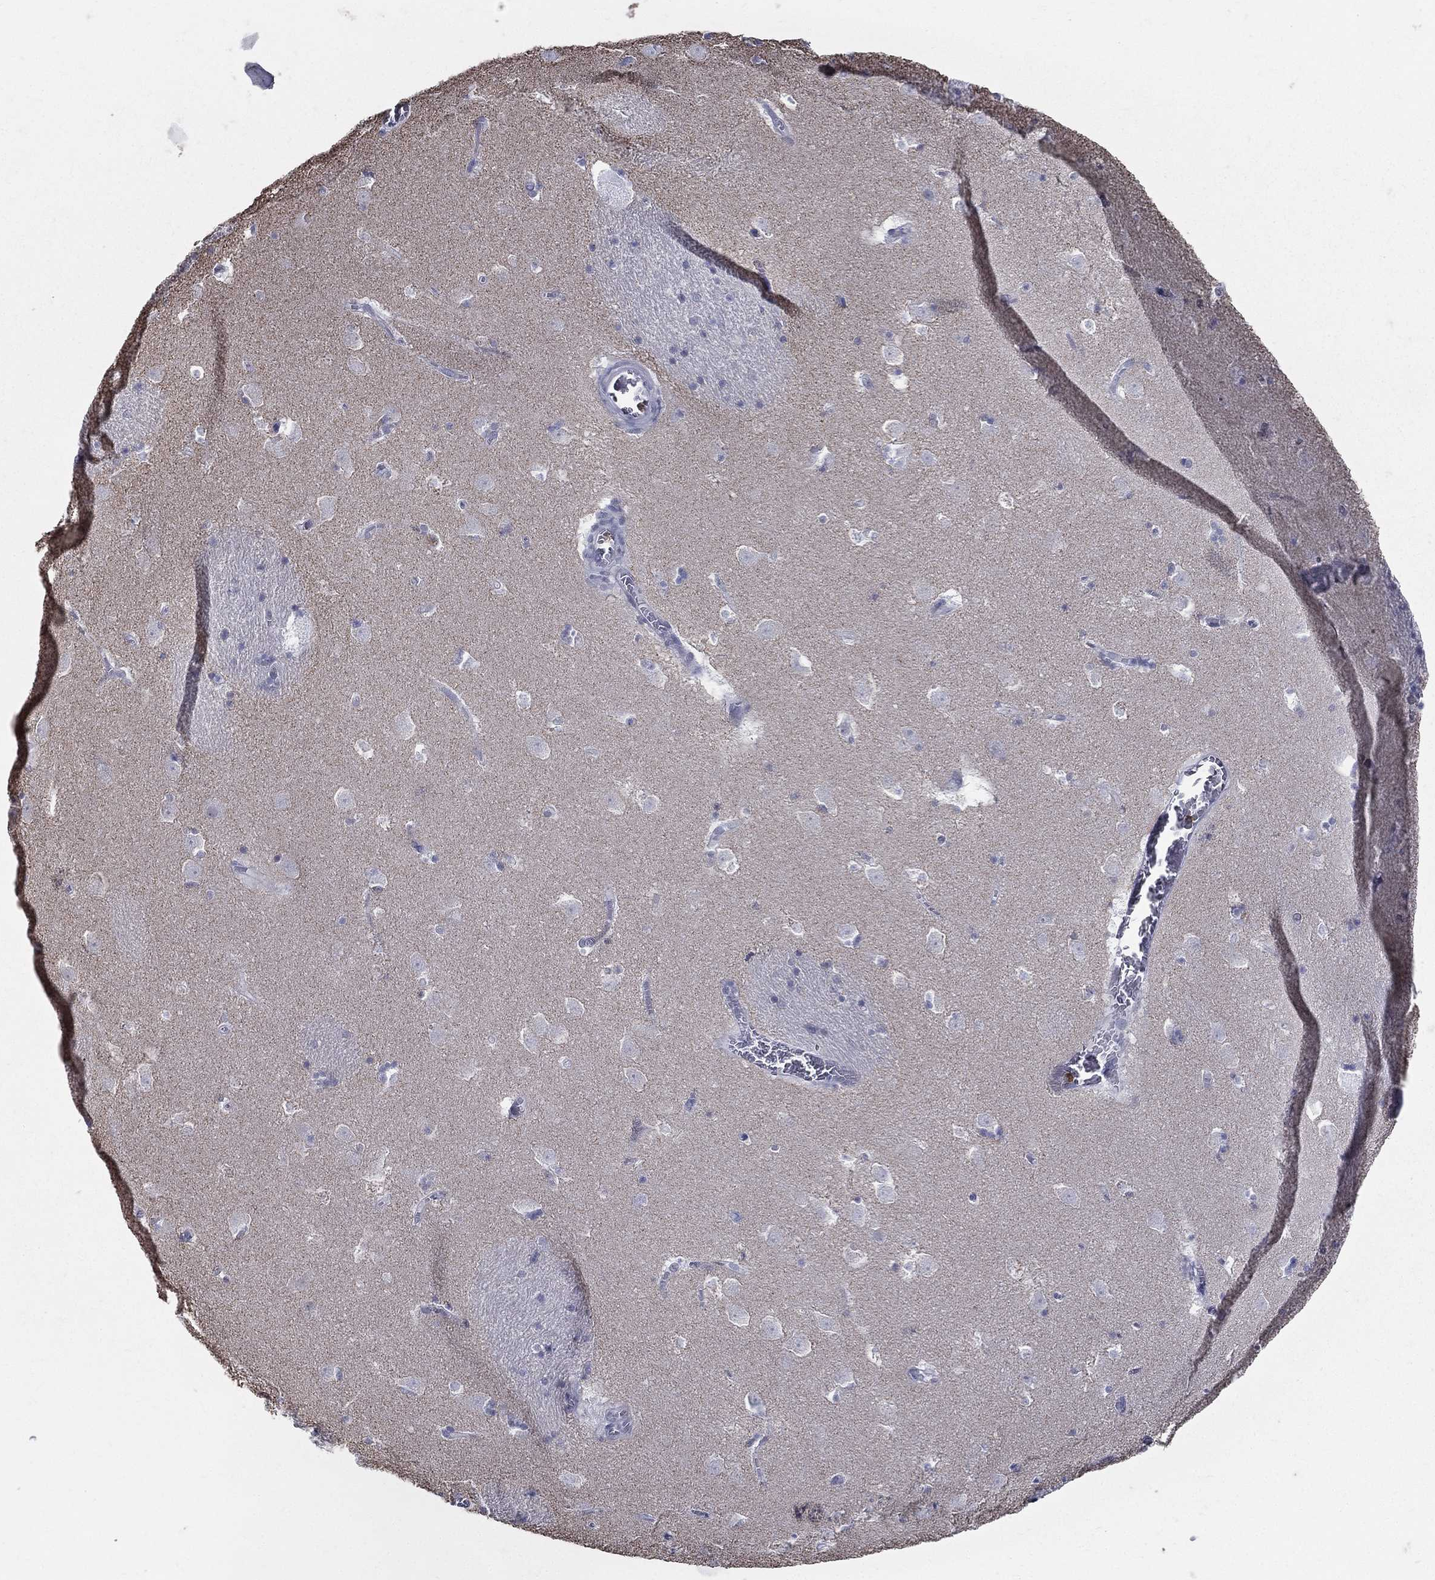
{"staining": {"intensity": "negative", "quantity": "none", "location": "none"}, "tissue": "caudate", "cell_type": "Glial cells", "image_type": "normal", "snomed": [{"axis": "morphology", "description": "Normal tissue, NOS"}, {"axis": "topography", "description": "Lateral ventricle wall"}], "caption": "The immunohistochemistry (IHC) micrograph has no significant positivity in glial cells of caudate.", "gene": "EVI2B", "patient": {"sex": "female", "age": 42}}